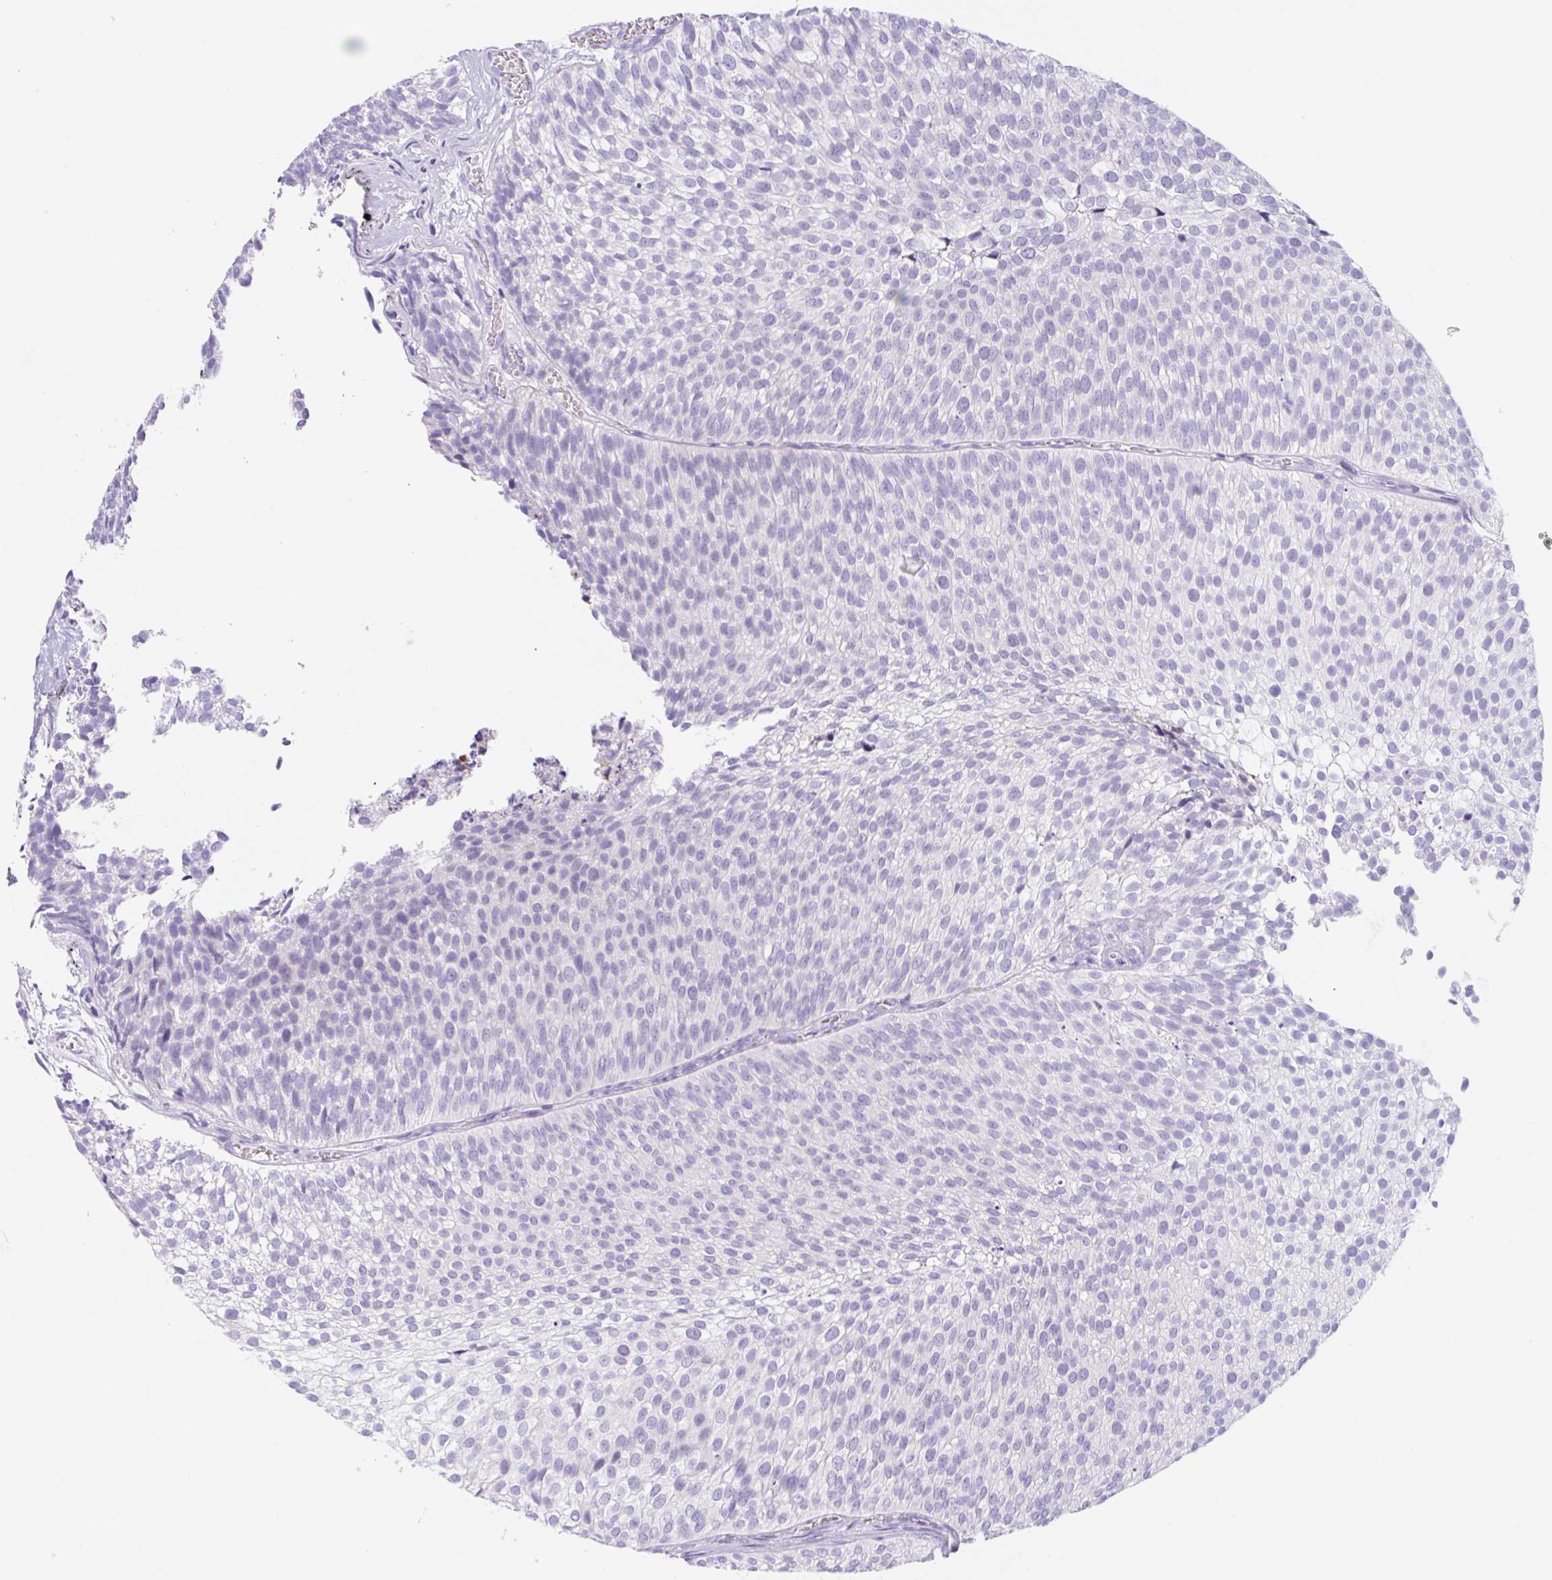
{"staining": {"intensity": "negative", "quantity": "none", "location": "none"}, "tissue": "urothelial cancer", "cell_type": "Tumor cells", "image_type": "cancer", "snomed": [{"axis": "morphology", "description": "Urothelial carcinoma, Low grade"}, {"axis": "topography", "description": "Urinary bladder"}], "caption": "An immunohistochemistry image of low-grade urothelial carcinoma is shown. There is no staining in tumor cells of low-grade urothelial carcinoma.", "gene": "KLK8", "patient": {"sex": "male", "age": 91}}